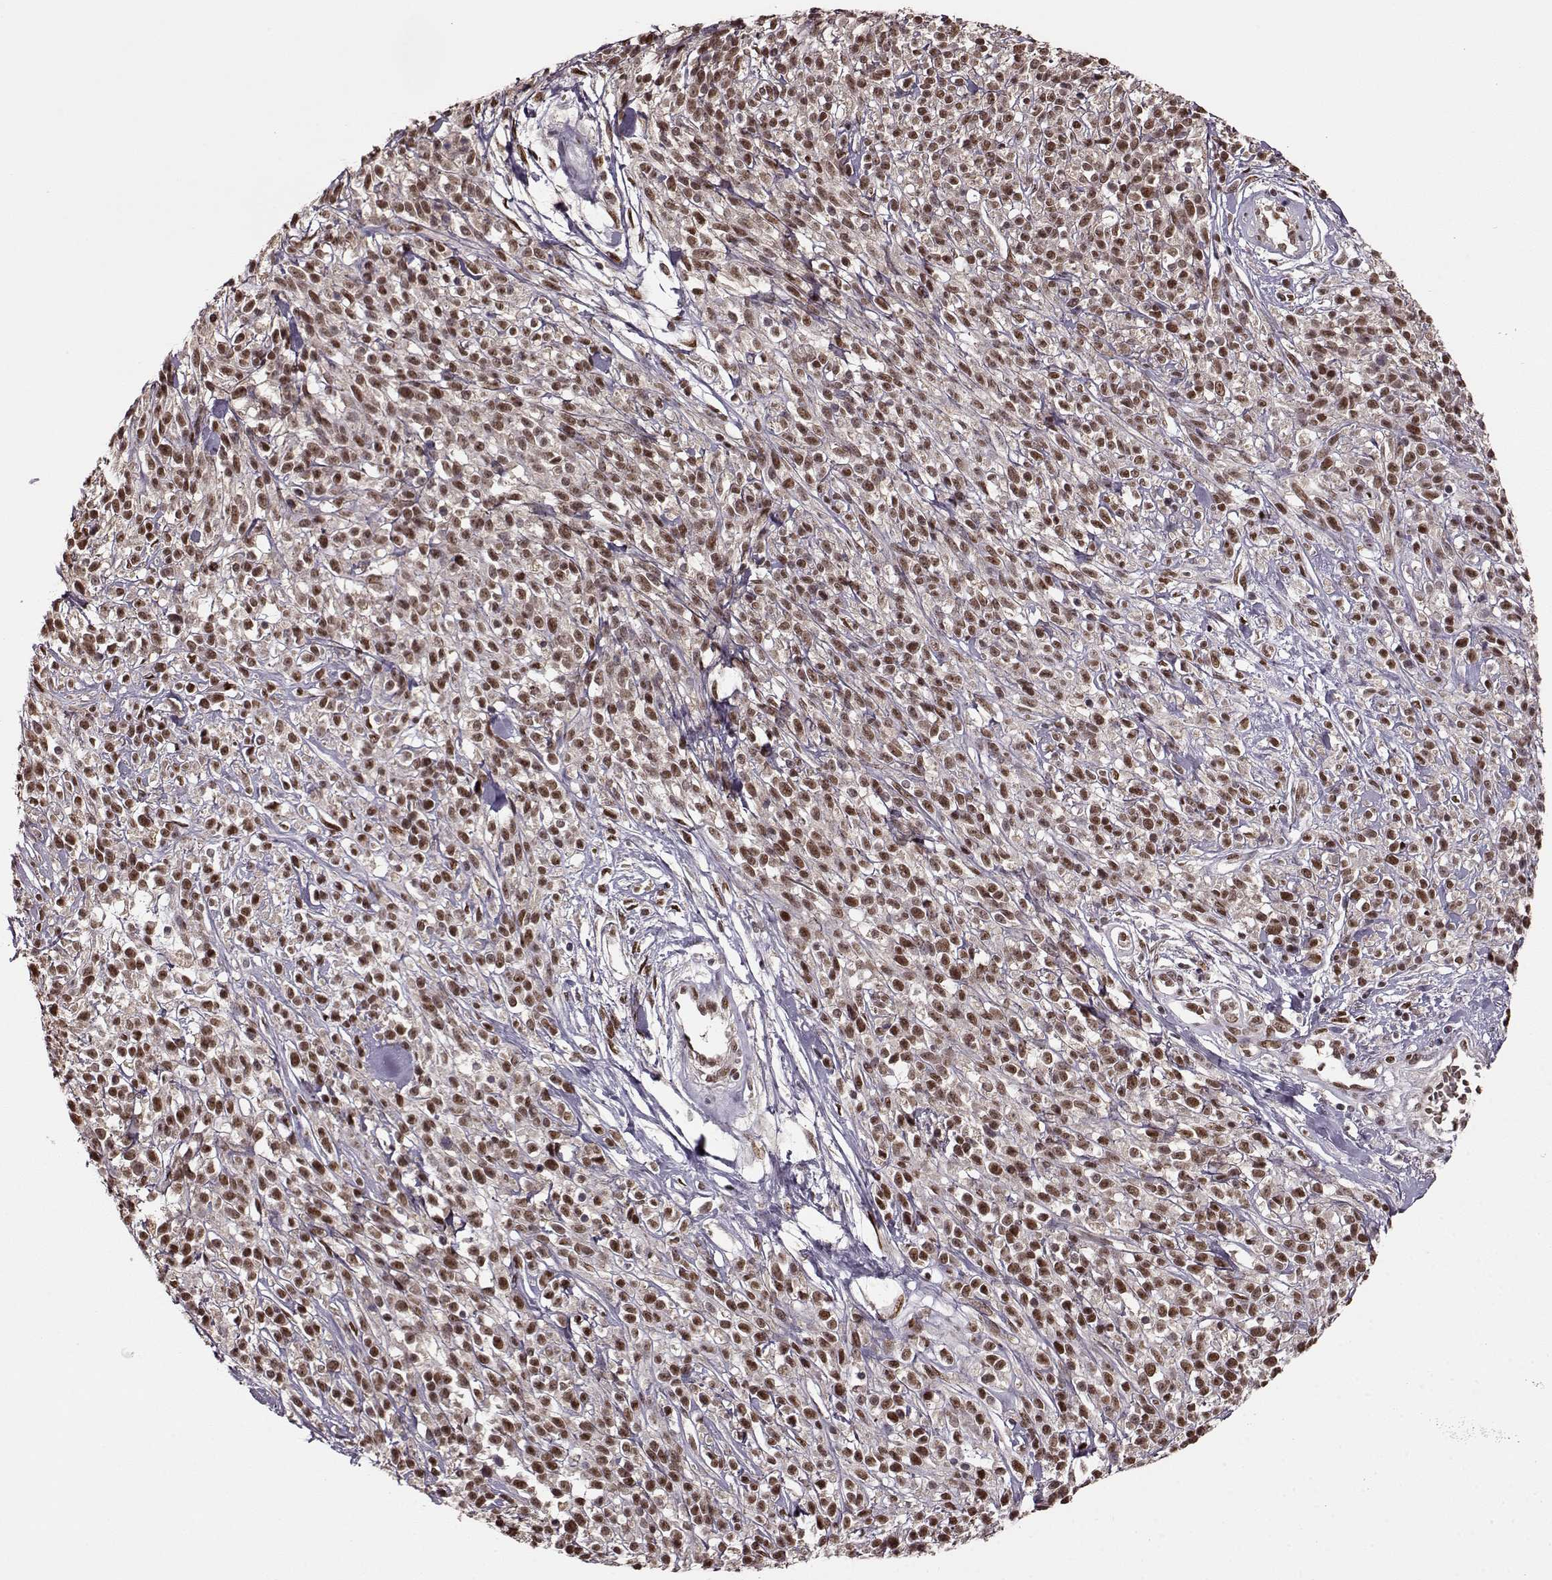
{"staining": {"intensity": "moderate", "quantity": ">75%", "location": "nuclear"}, "tissue": "melanoma", "cell_type": "Tumor cells", "image_type": "cancer", "snomed": [{"axis": "morphology", "description": "Malignant melanoma, NOS"}, {"axis": "topography", "description": "Skin"}, {"axis": "topography", "description": "Skin of trunk"}], "caption": "This micrograph shows malignant melanoma stained with immunohistochemistry to label a protein in brown. The nuclear of tumor cells show moderate positivity for the protein. Nuclei are counter-stained blue.", "gene": "FTO", "patient": {"sex": "male", "age": 74}}